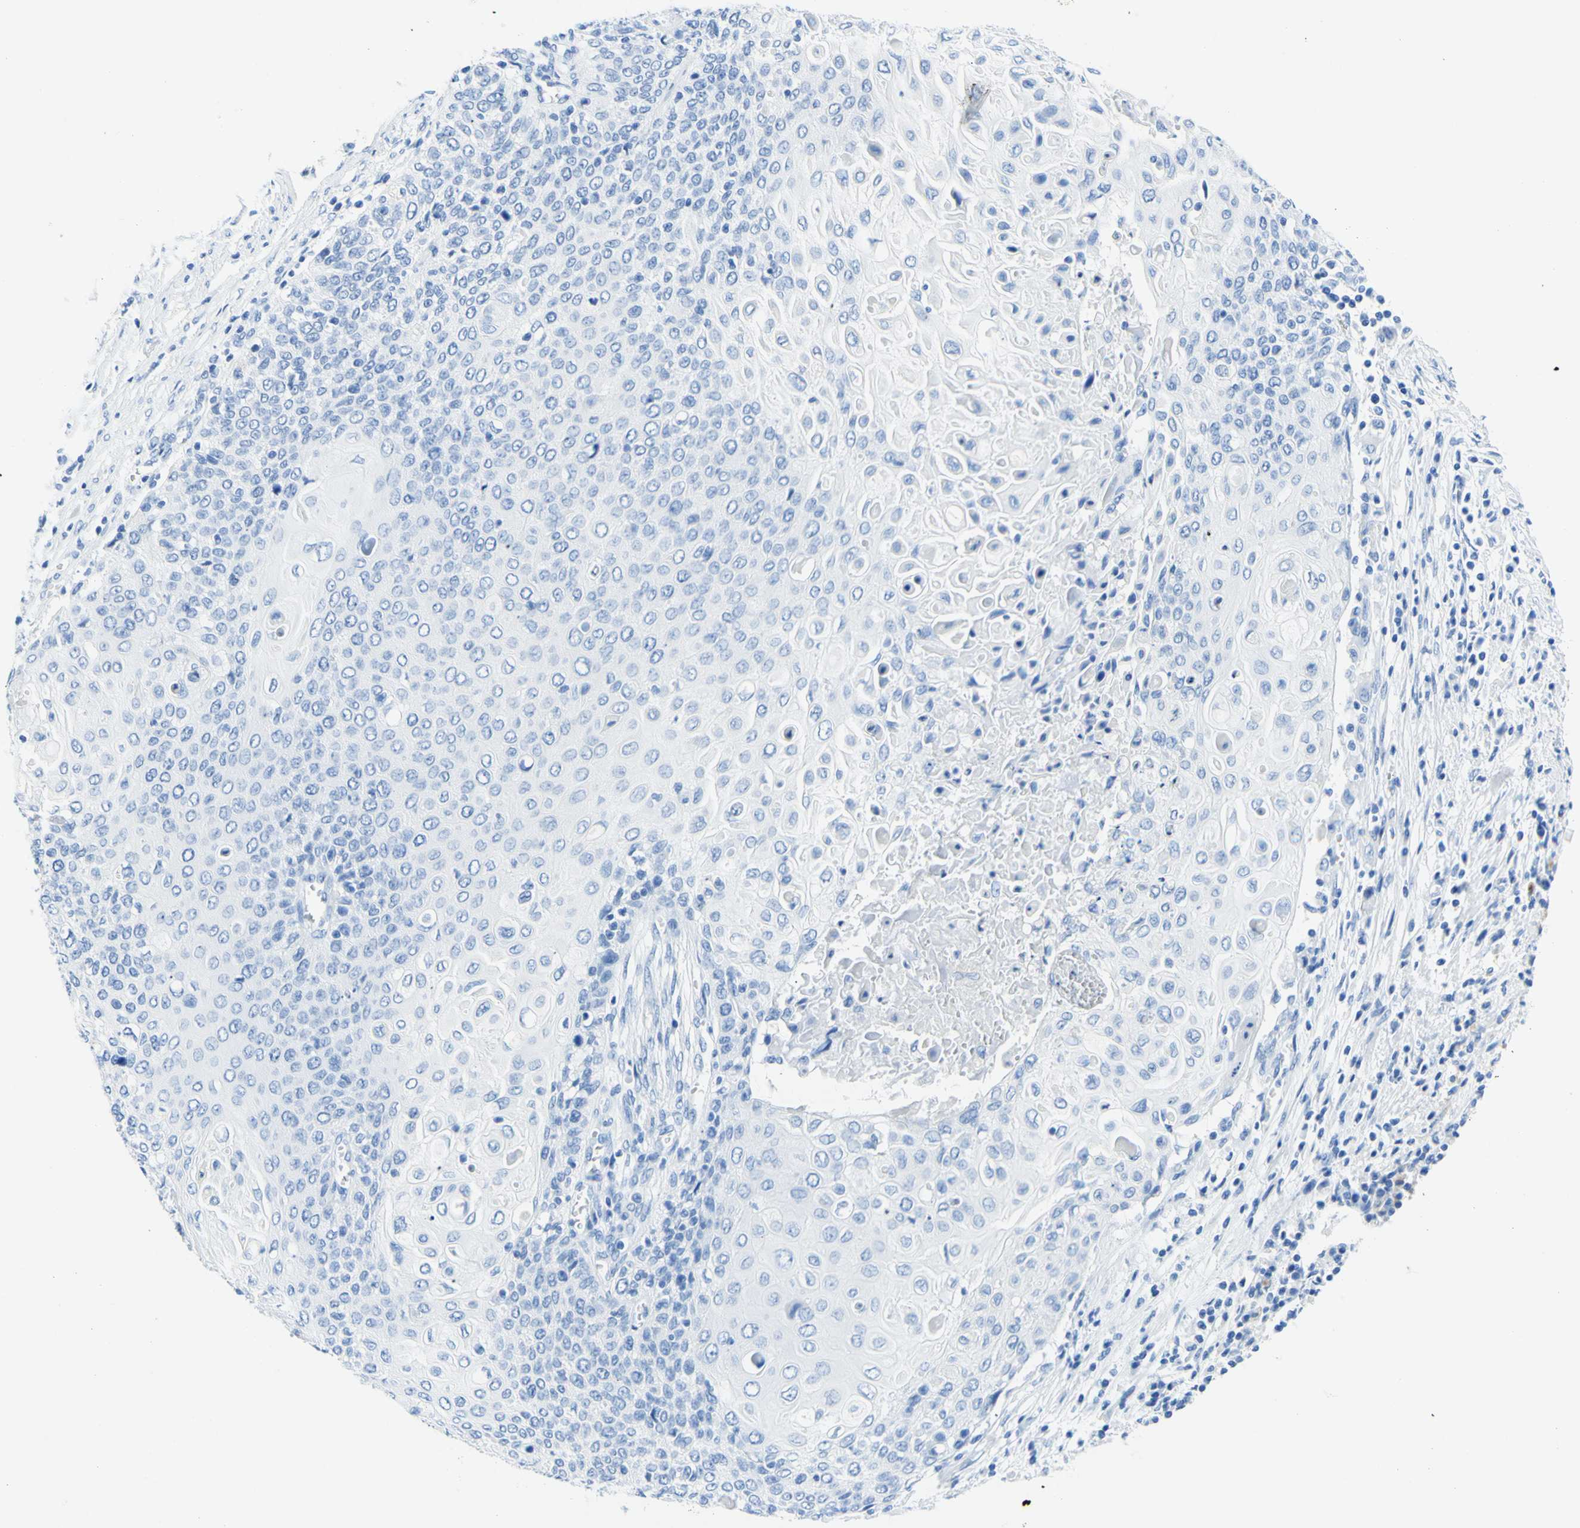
{"staining": {"intensity": "negative", "quantity": "none", "location": "none"}, "tissue": "cervical cancer", "cell_type": "Tumor cells", "image_type": "cancer", "snomed": [{"axis": "morphology", "description": "Squamous cell carcinoma, NOS"}, {"axis": "topography", "description": "Cervix"}], "caption": "The micrograph reveals no significant expression in tumor cells of cervical squamous cell carcinoma. (DAB (3,3'-diaminobenzidine) immunohistochemistry with hematoxylin counter stain).", "gene": "MYH2", "patient": {"sex": "female", "age": 39}}